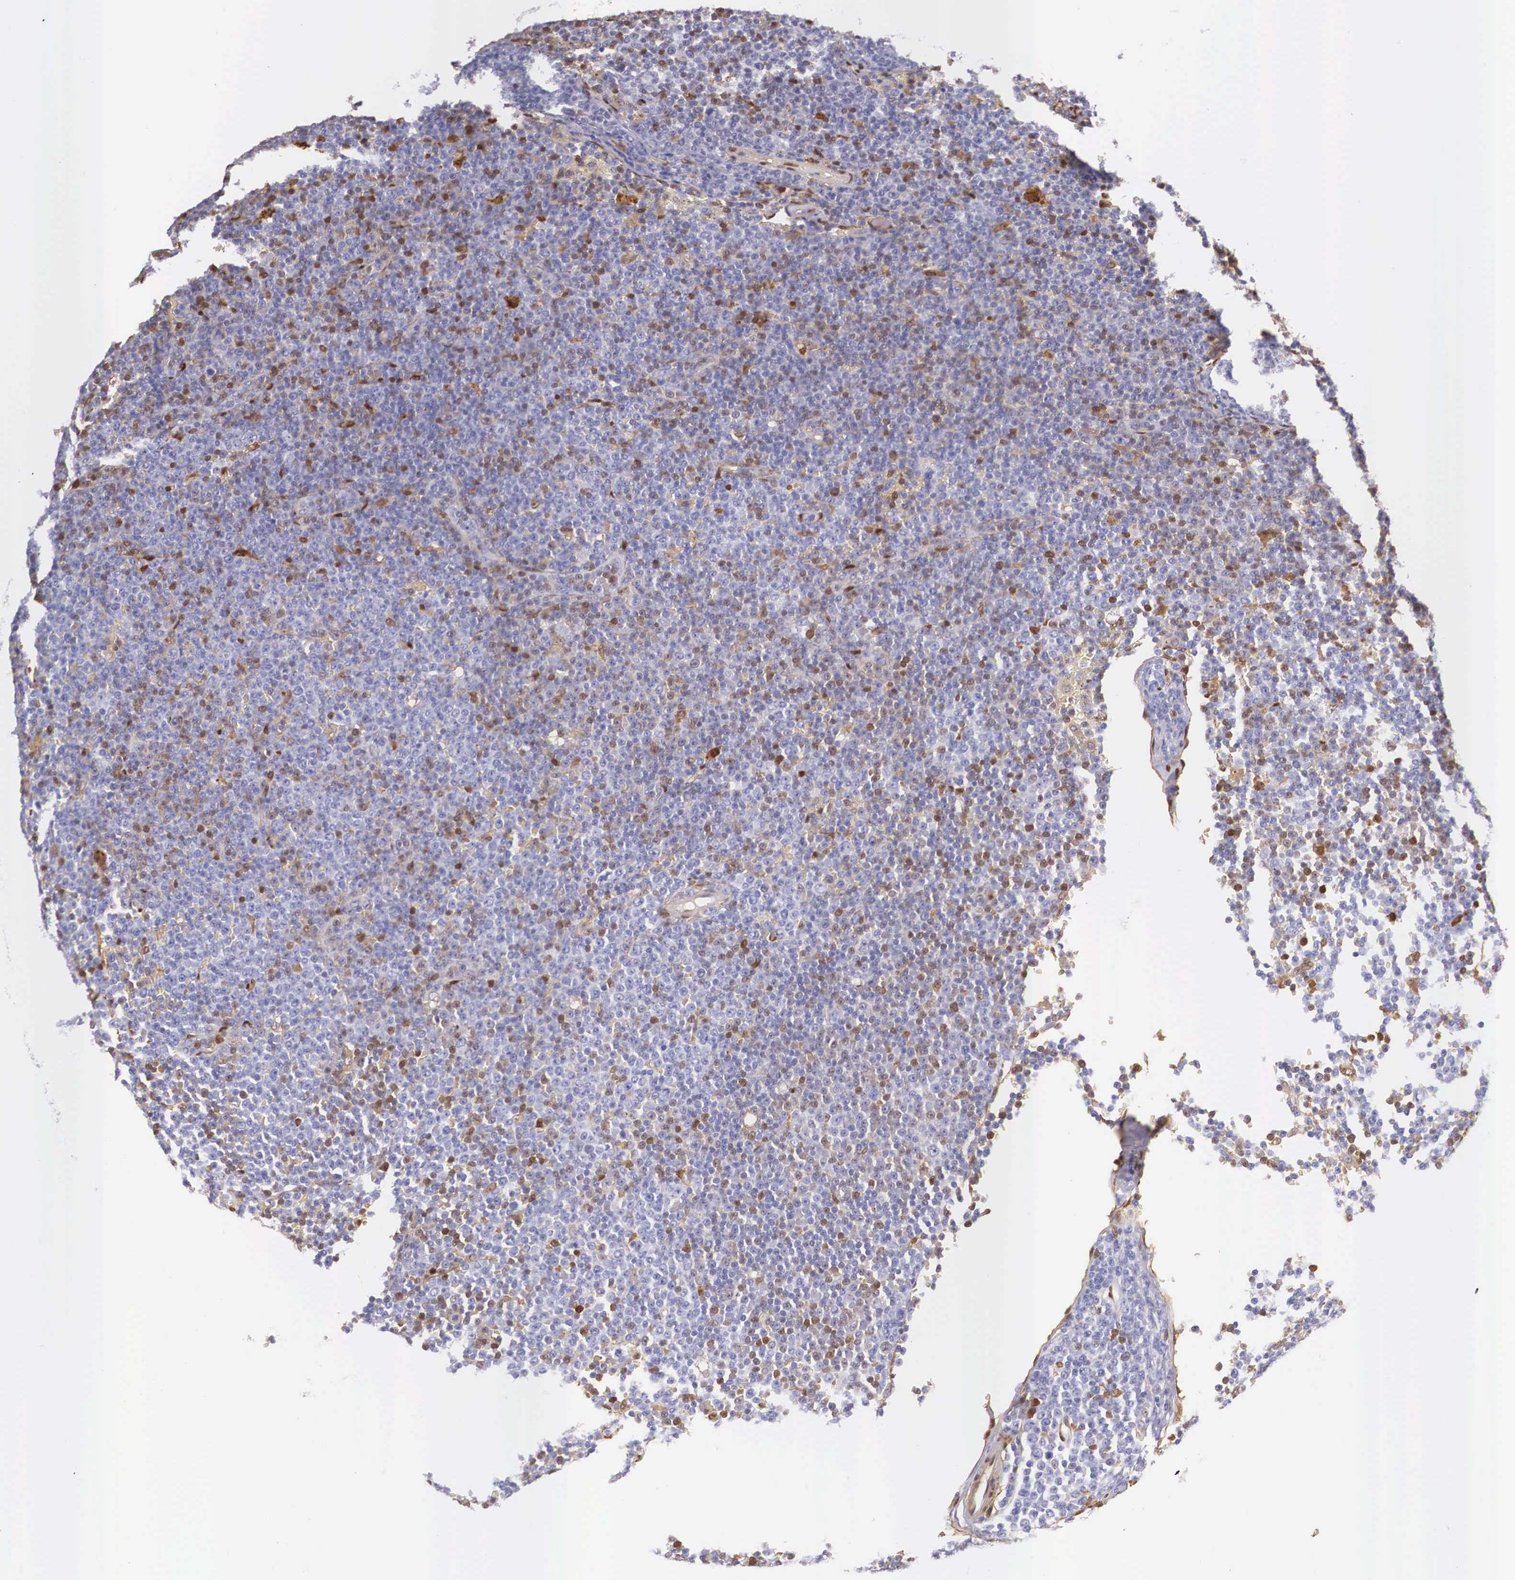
{"staining": {"intensity": "negative", "quantity": "none", "location": "none"}, "tissue": "lymphoma", "cell_type": "Tumor cells", "image_type": "cancer", "snomed": [{"axis": "morphology", "description": "Malignant lymphoma, non-Hodgkin's type, Low grade"}, {"axis": "topography", "description": "Lymph node"}], "caption": "Tumor cells show no significant staining in low-grade malignant lymphoma, non-Hodgkin's type.", "gene": "LGALS1", "patient": {"sex": "male", "age": 50}}